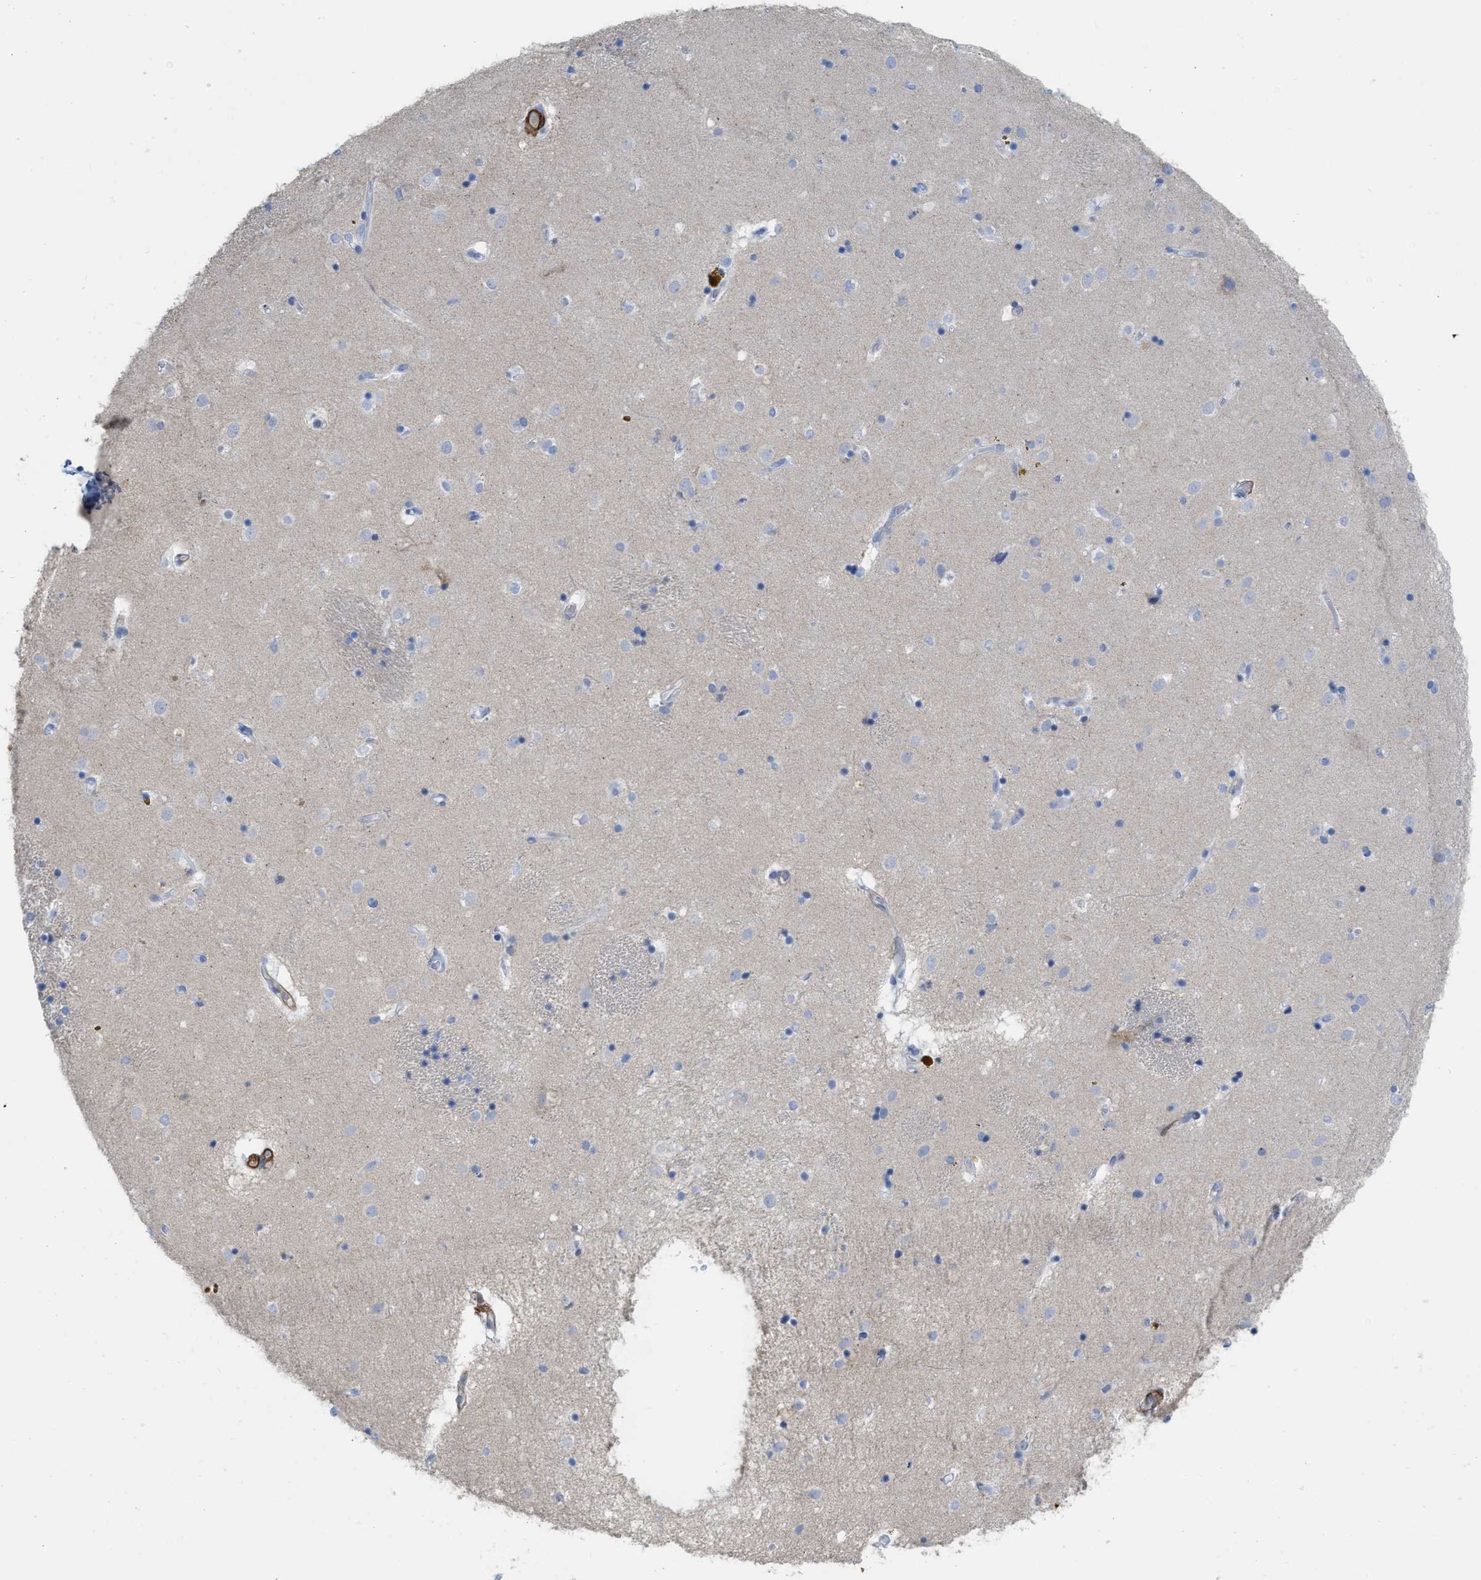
{"staining": {"intensity": "negative", "quantity": "none", "location": "none"}, "tissue": "caudate", "cell_type": "Glial cells", "image_type": "normal", "snomed": [{"axis": "morphology", "description": "Normal tissue, NOS"}, {"axis": "topography", "description": "Lateral ventricle wall"}], "caption": "Histopathology image shows no significant protein staining in glial cells of normal caudate.", "gene": "TAGLN", "patient": {"sex": "male", "age": 70}}